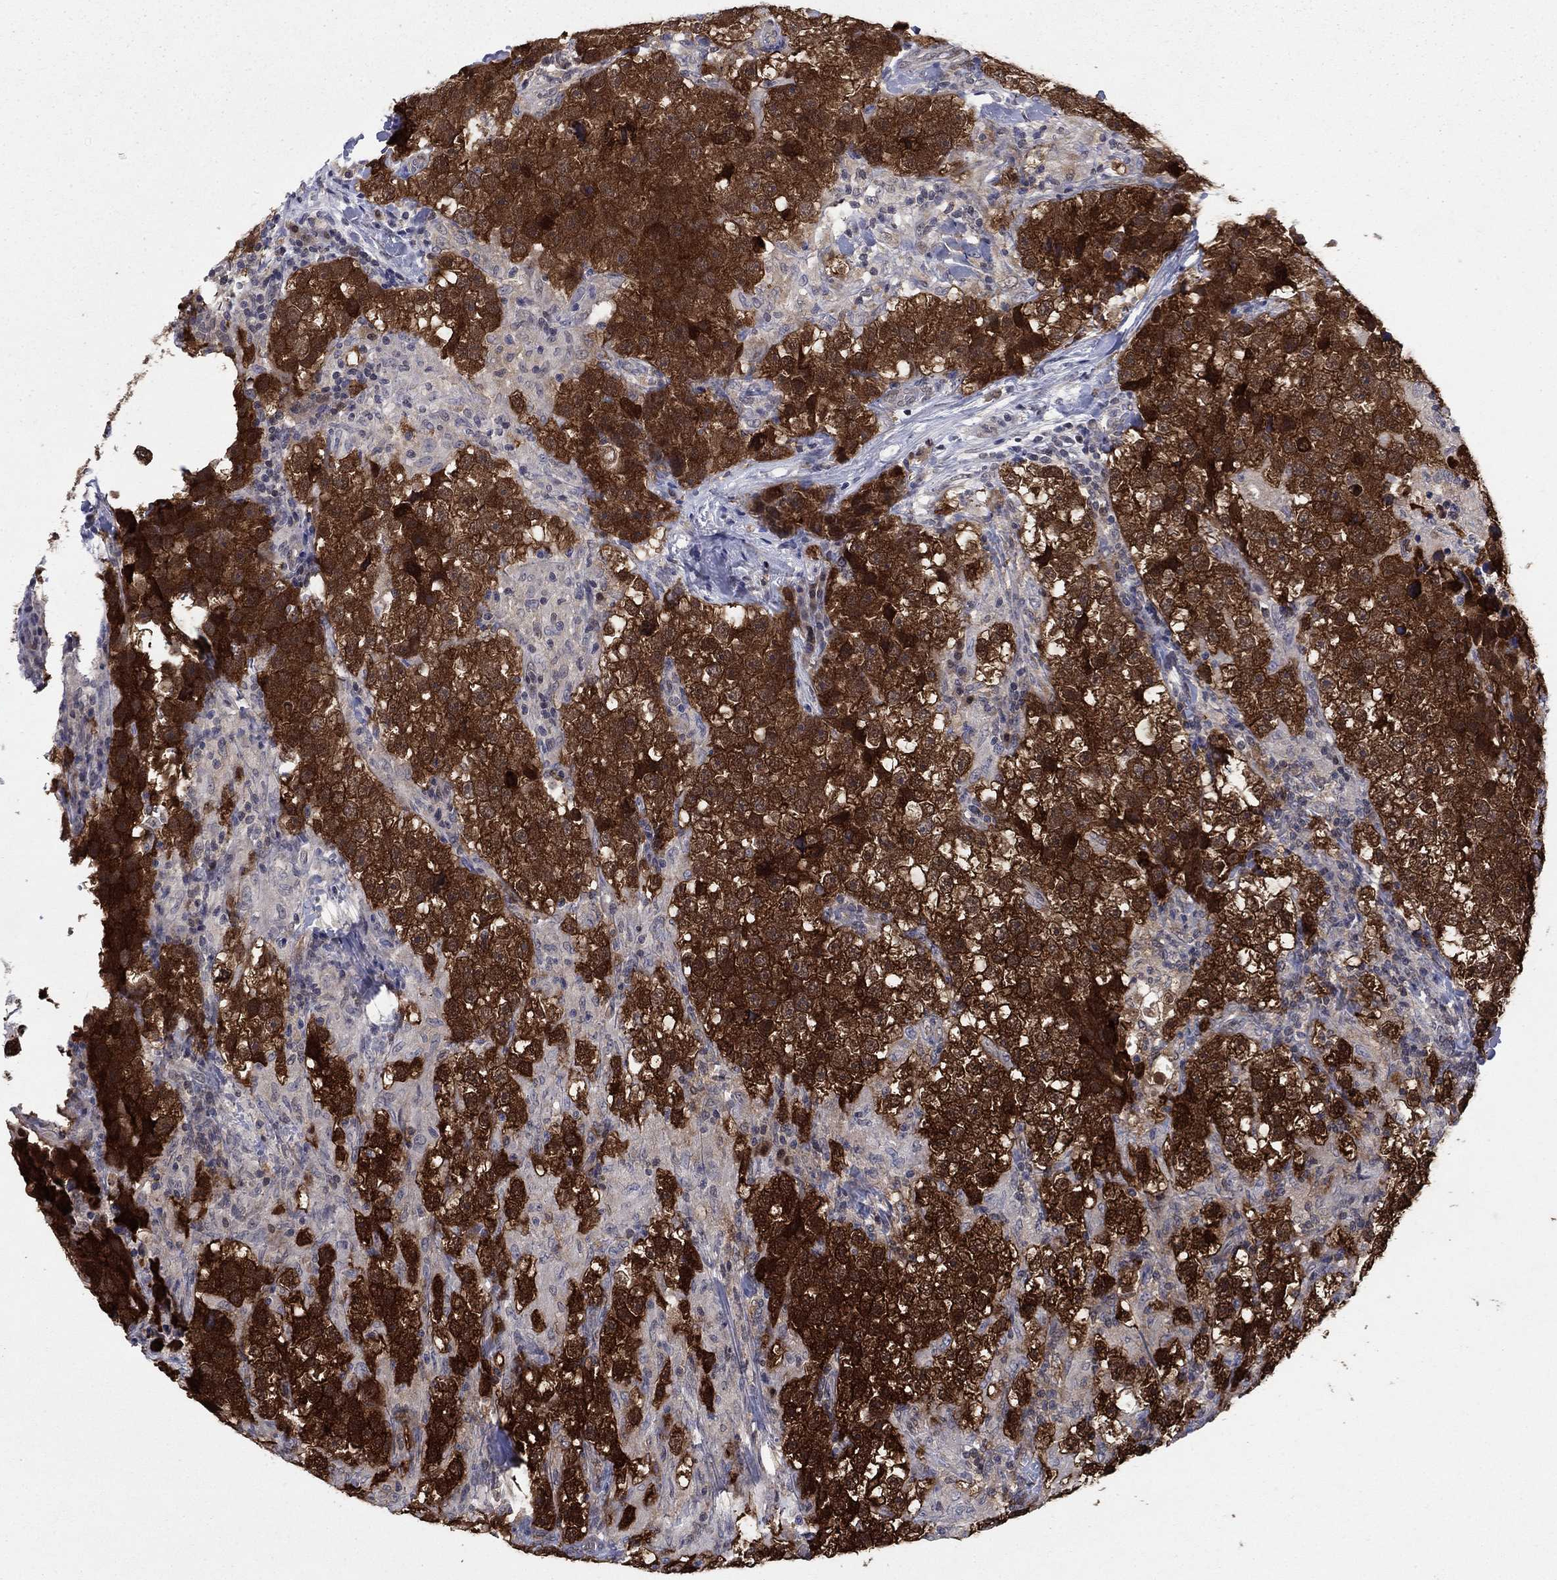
{"staining": {"intensity": "strong", "quantity": ">75%", "location": "cytoplasmic/membranous"}, "tissue": "testis cancer", "cell_type": "Tumor cells", "image_type": "cancer", "snomed": [{"axis": "morphology", "description": "Seminoma, NOS"}, {"axis": "topography", "description": "Testis"}], "caption": "There is high levels of strong cytoplasmic/membranous staining in tumor cells of testis seminoma, as demonstrated by immunohistochemical staining (brown color).", "gene": "FKBP4", "patient": {"sex": "male", "age": 46}}